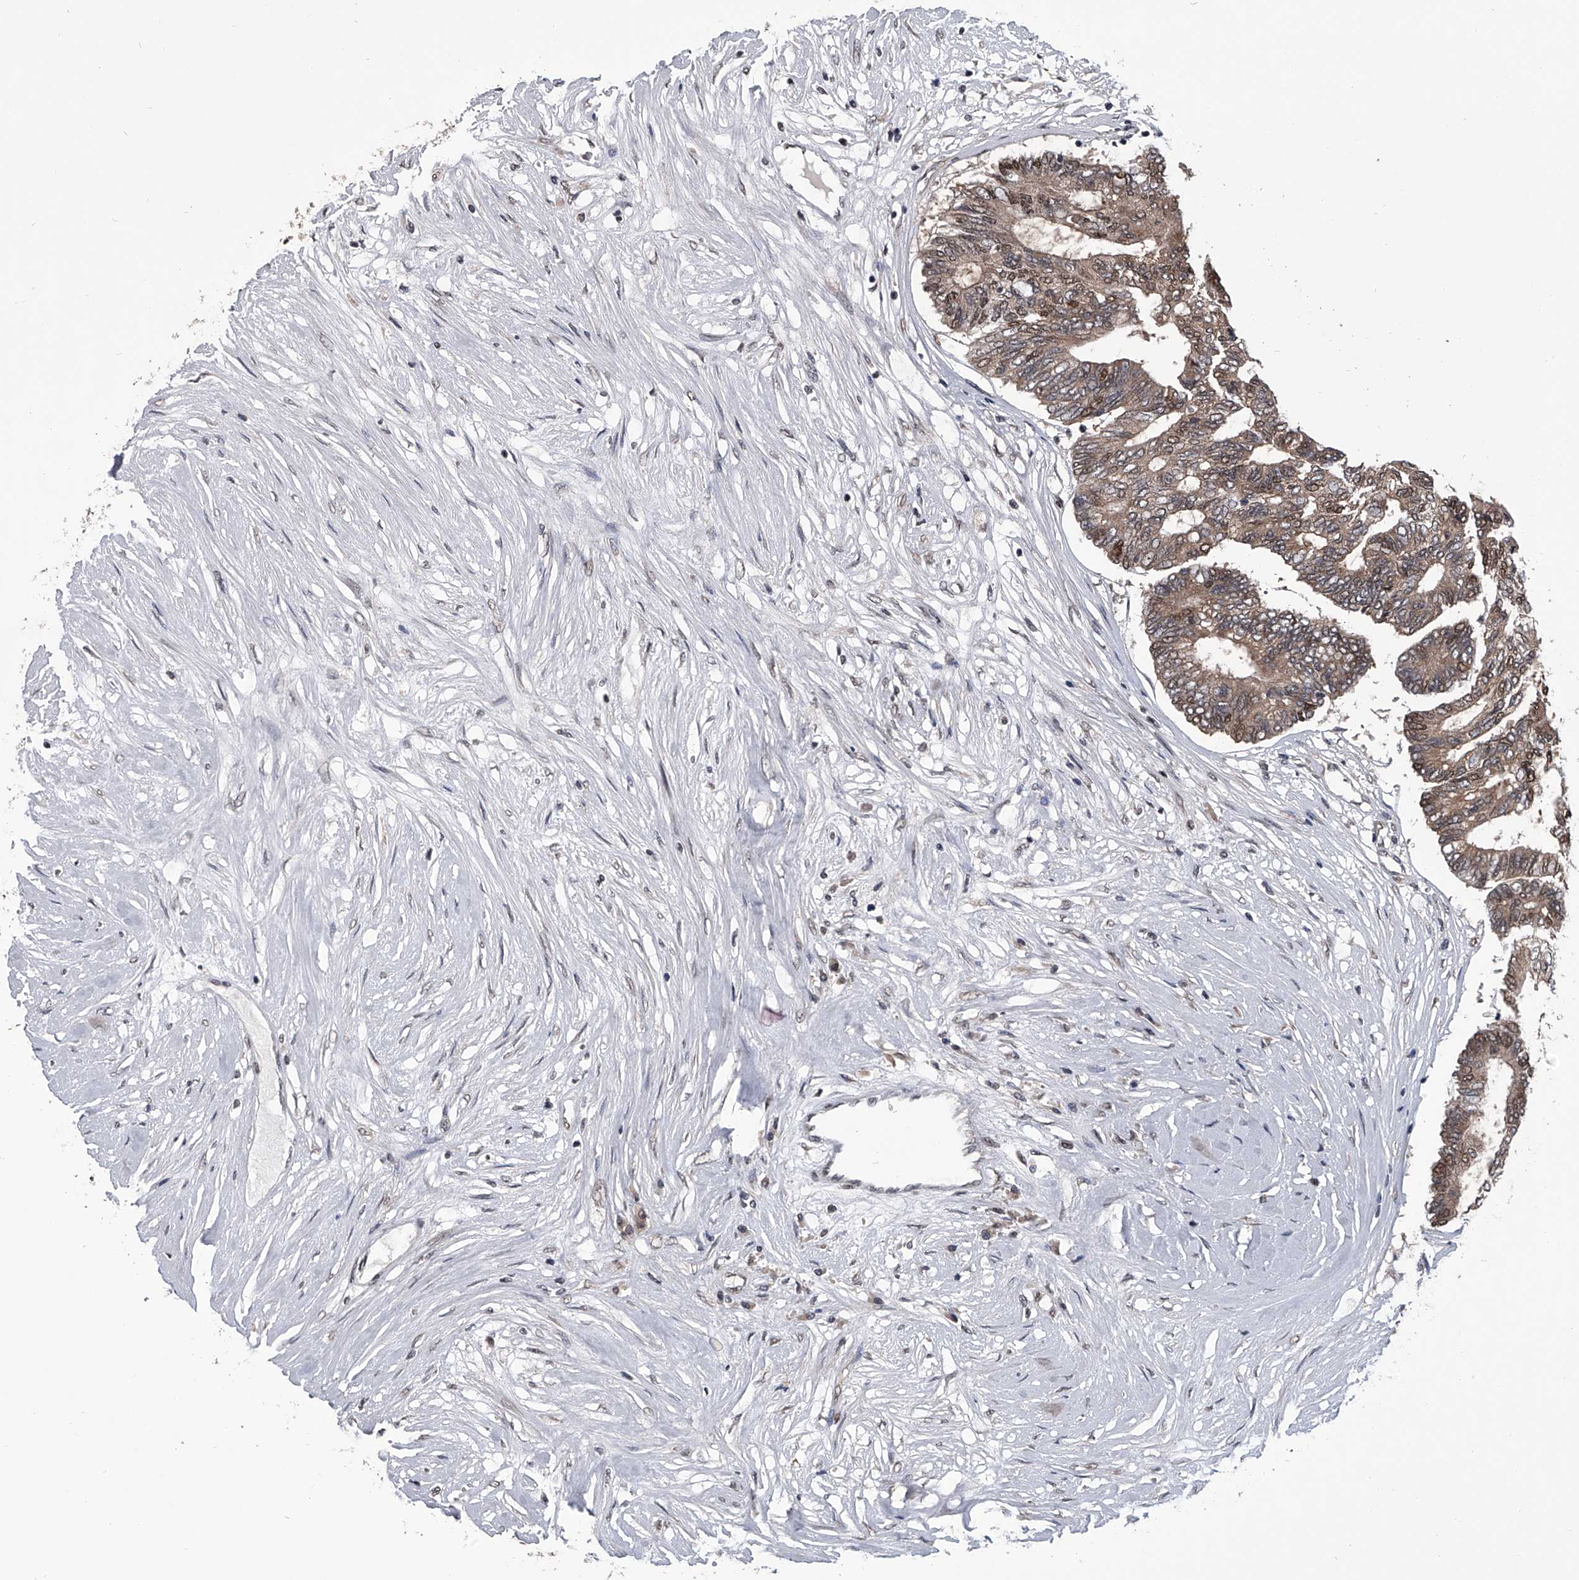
{"staining": {"intensity": "moderate", "quantity": ">75%", "location": "cytoplasmic/membranous,nuclear"}, "tissue": "colorectal cancer", "cell_type": "Tumor cells", "image_type": "cancer", "snomed": [{"axis": "morphology", "description": "Adenocarcinoma, NOS"}, {"axis": "topography", "description": "Rectum"}], "caption": "Human colorectal cancer stained with a brown dye demonstrates moderate cytoplasmic/membranous and nuclear positive staining in about >75% of tumor cells.", "gene": "TSNAX", "patient": {"sex": "male", "age": 63}}